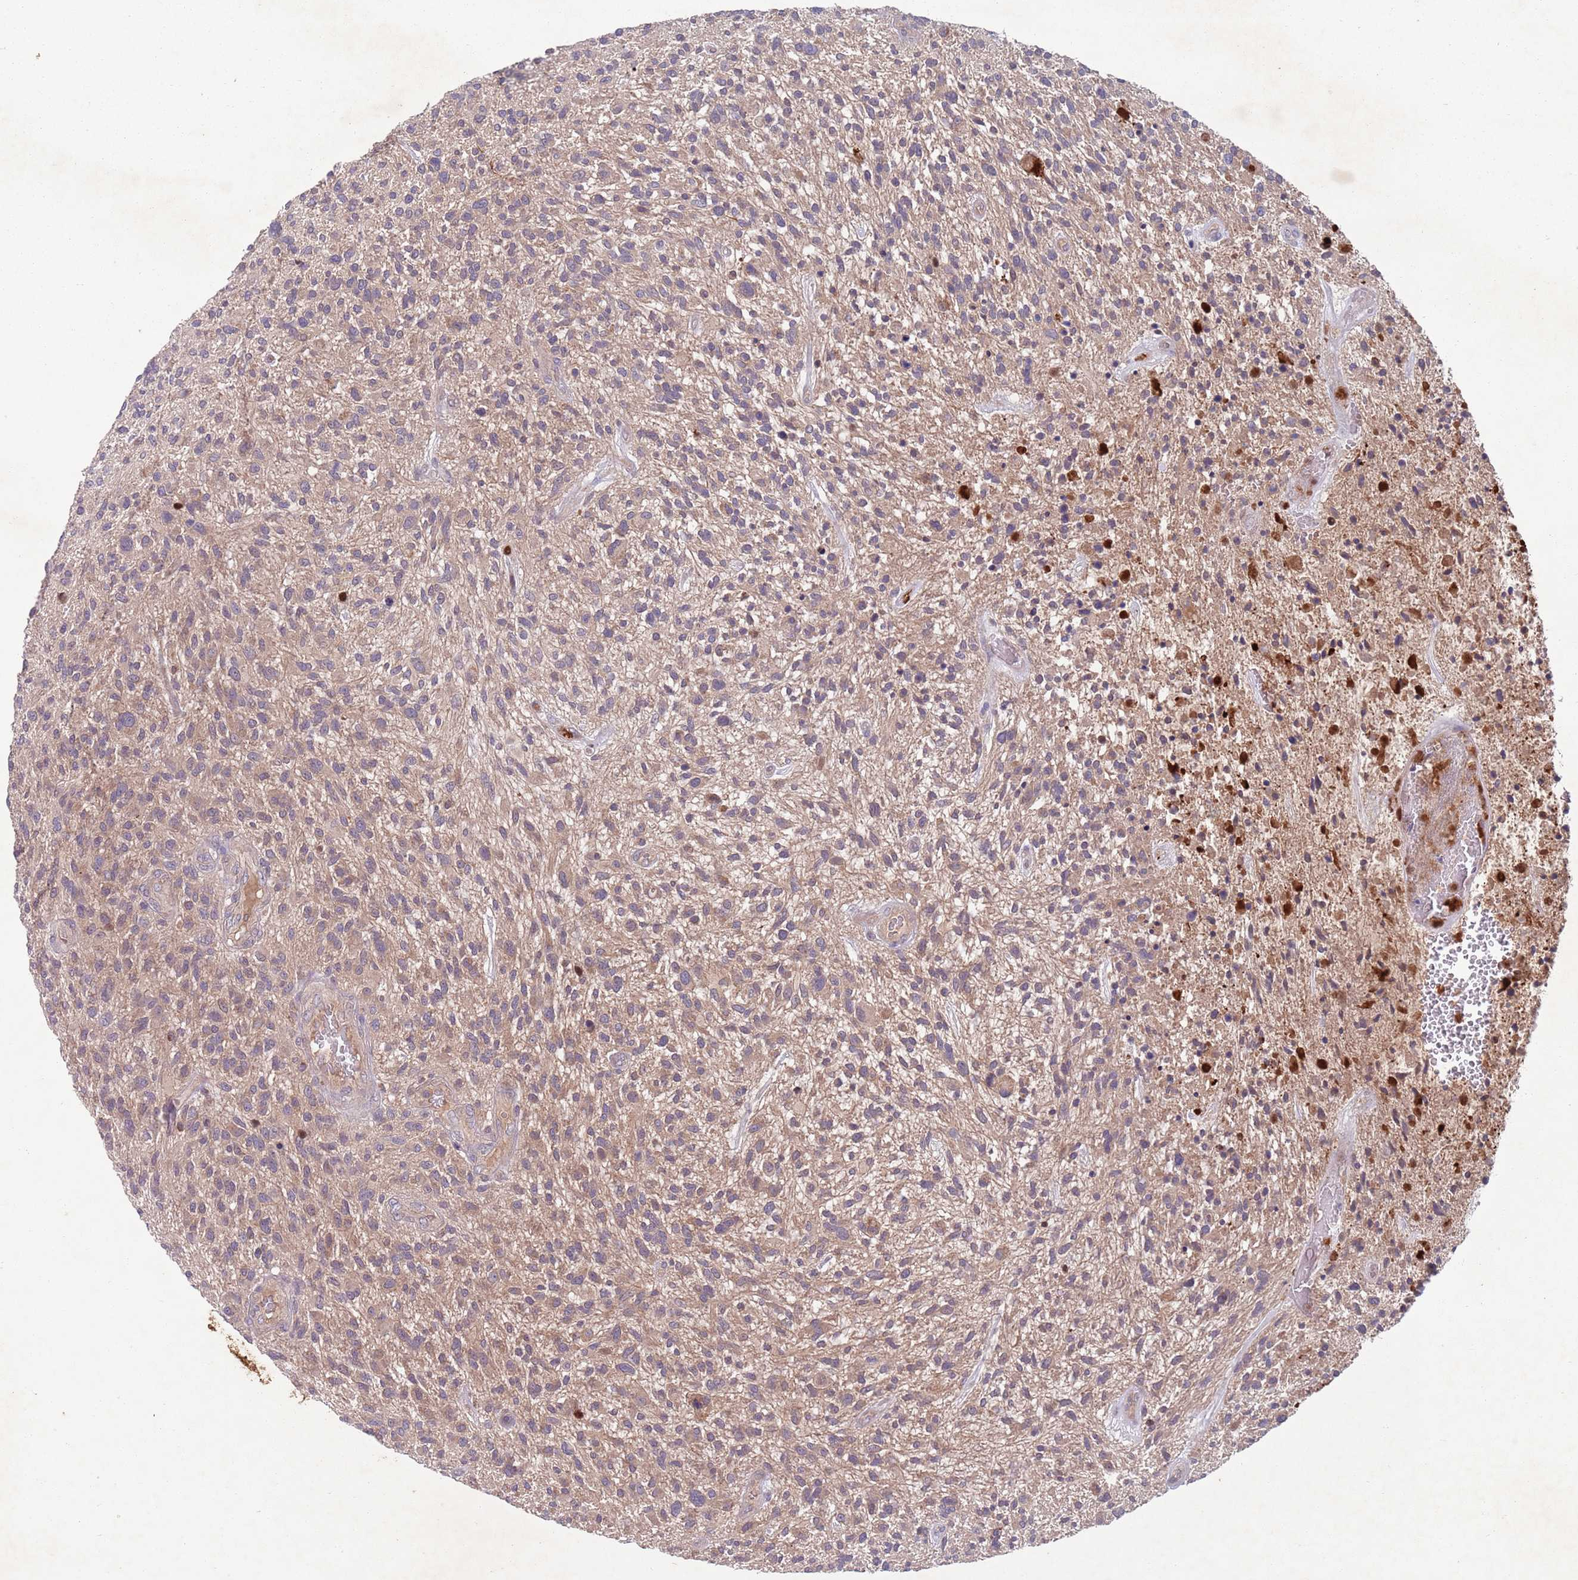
{"staining": {"intensity": "weak", "quantity": "25%-75%", "location": "cytoplasmic/membranous"}, "tissue": "glioma", "cell_type": "Tumor cells", "image_type": "cancer", "snomed": [{"axis": "morphology", "description": "Glioma, malignant, High grade"}, {"axis": "topography", "description": "Brain"}], "caption": "DAB (3,3'-diaminobenzidine) immunohistochemical staining of glioma shows weak cytoplasmic/membranous protein expression in approximately 25%-75% of tumor cells.", "gene": "TYW1", "patient": {"sex": "male", "age": 47}}